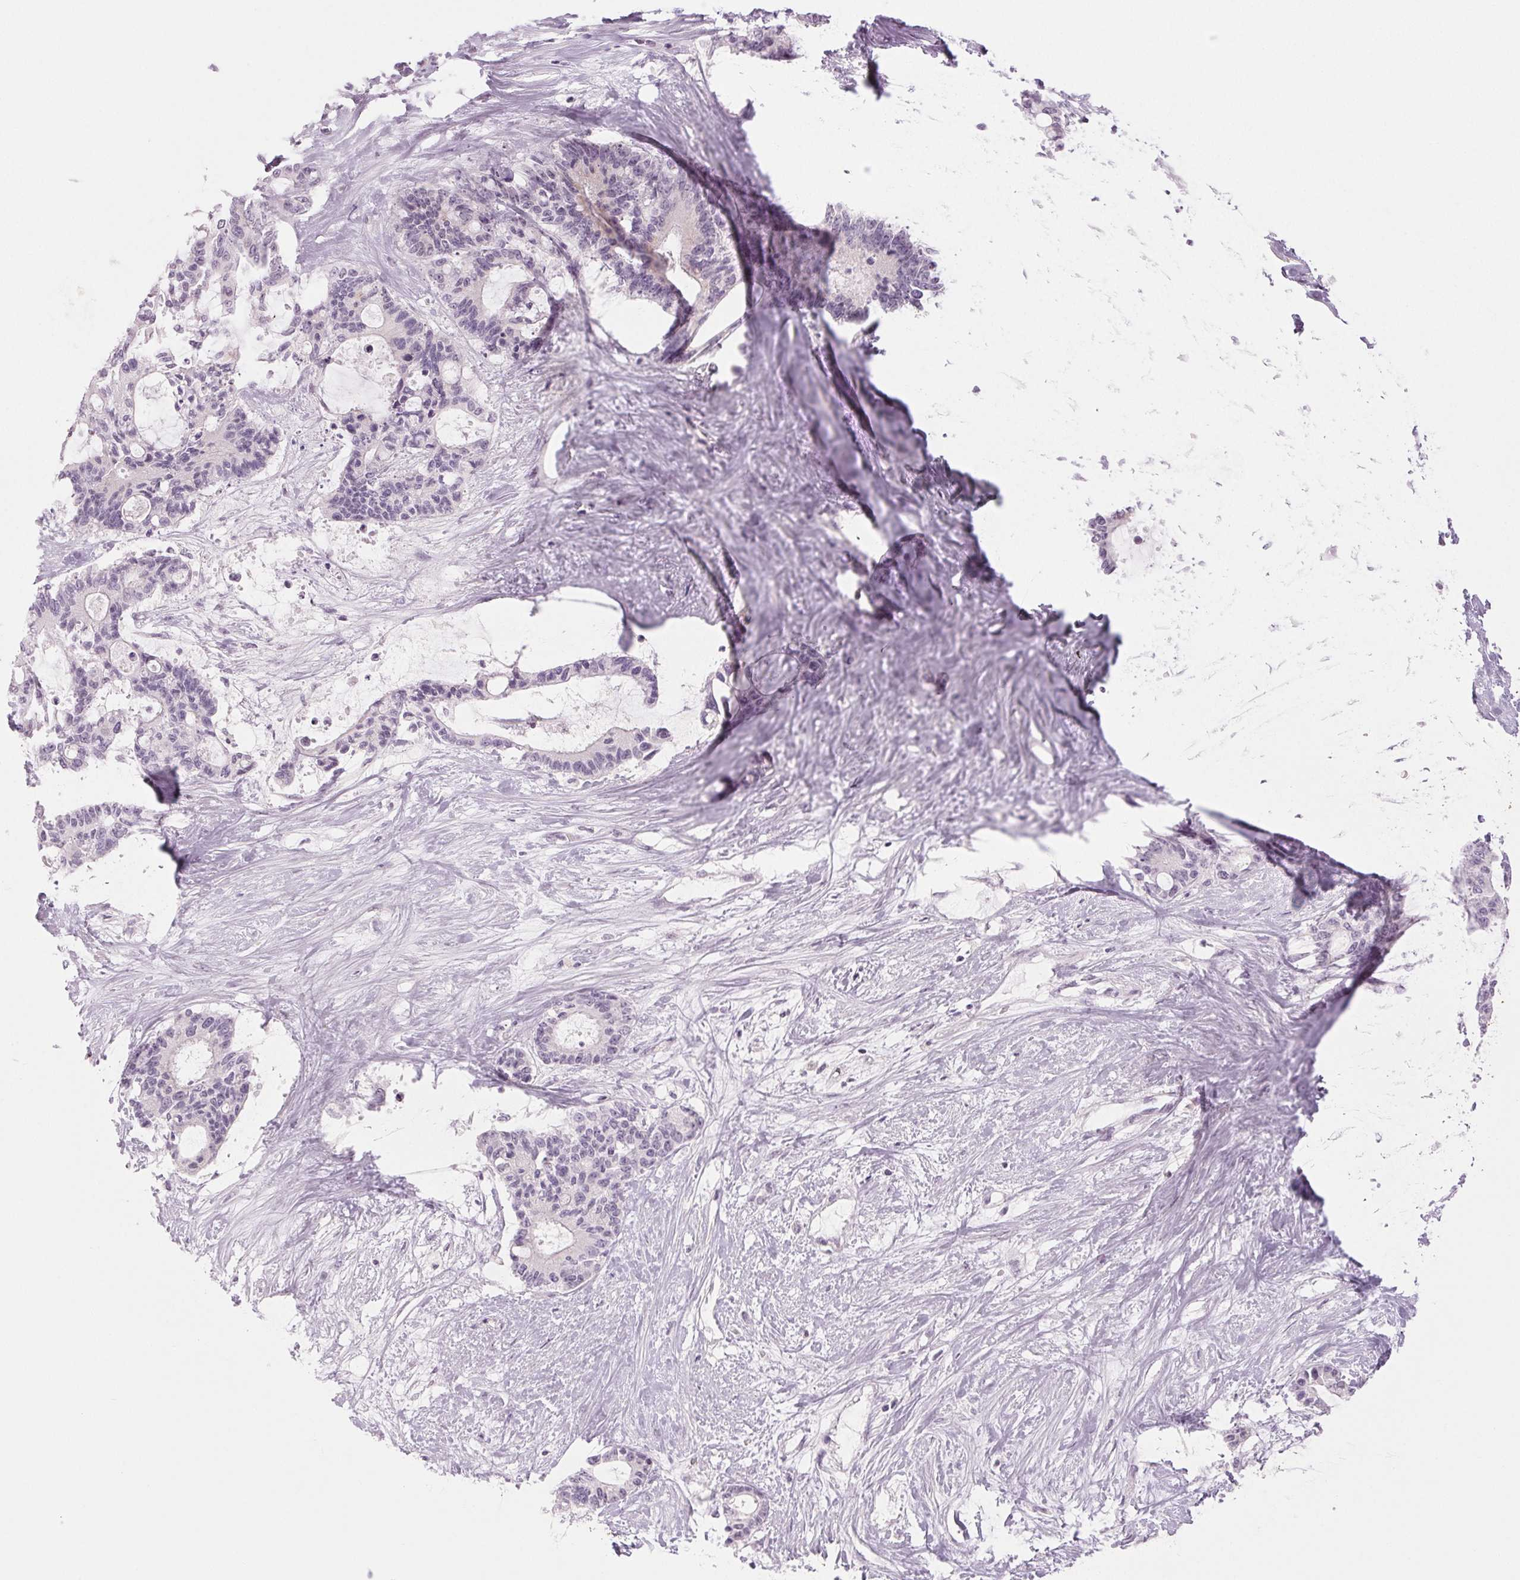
{"staining": {"intensity": "negative", "quantity": "none", "location": "none"}, "tissue": "liver cancer", "cell_type": "Tumor cells", "image_type": "cancer", "snomed": [{"axis": "morphology", "description": "Normal tissue, NOS"}, {"axis": "morphology", "description": "Cholangiocarcinoma"}, {"axis": "topography", "description": "Liver"}, {"axis": "topography", "description": "Peripheral nerve tissue"}], "caption": "A histopathology image of cholangiocarcinoma (liver) stained for a protein reveals no brown staining in tumor cells.", "gene": "EHHADH", "patient": {"sex": "female", "age": 73}}